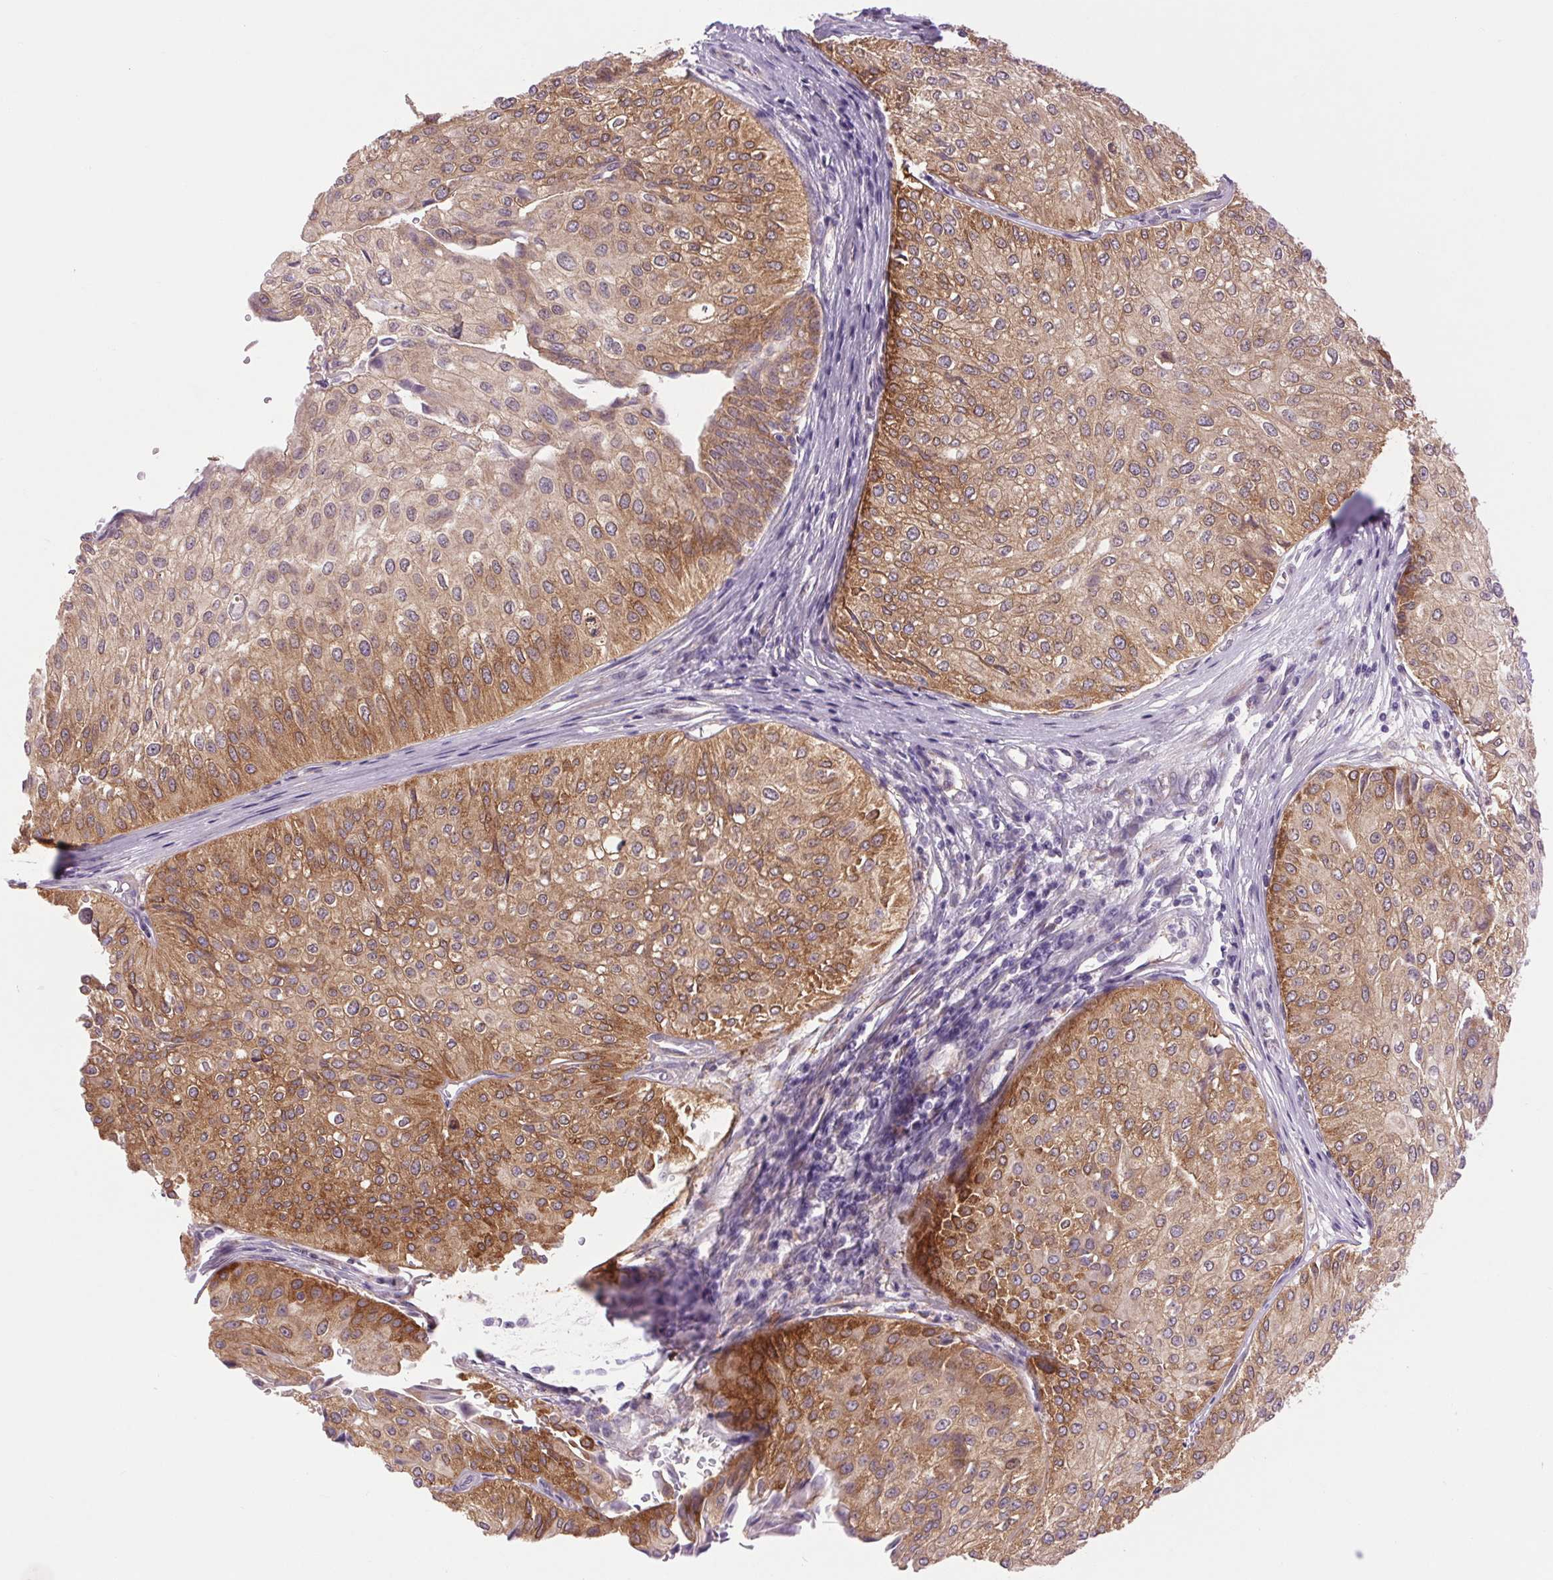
{"staining": {"intensity": "moderate", "quantity": ">75%", "location": "cytoplasmic/membranous"}, "tissue": "urothelial cancer", "cell_type": "Tumor cells", "image_type": "cancer", "snomed": [{"axis": "morphology", "description": "Urothelial carcinoma, NOS"}, {"axis": "topography", "description": "Urinary bladder"}], "caption": "Transitional cell carcinoma stained with a protein marker demonstrates moderate staining in tumor cells.", "gene": "SOWAHC", "patient": {"sex": "male", "age": 67}}